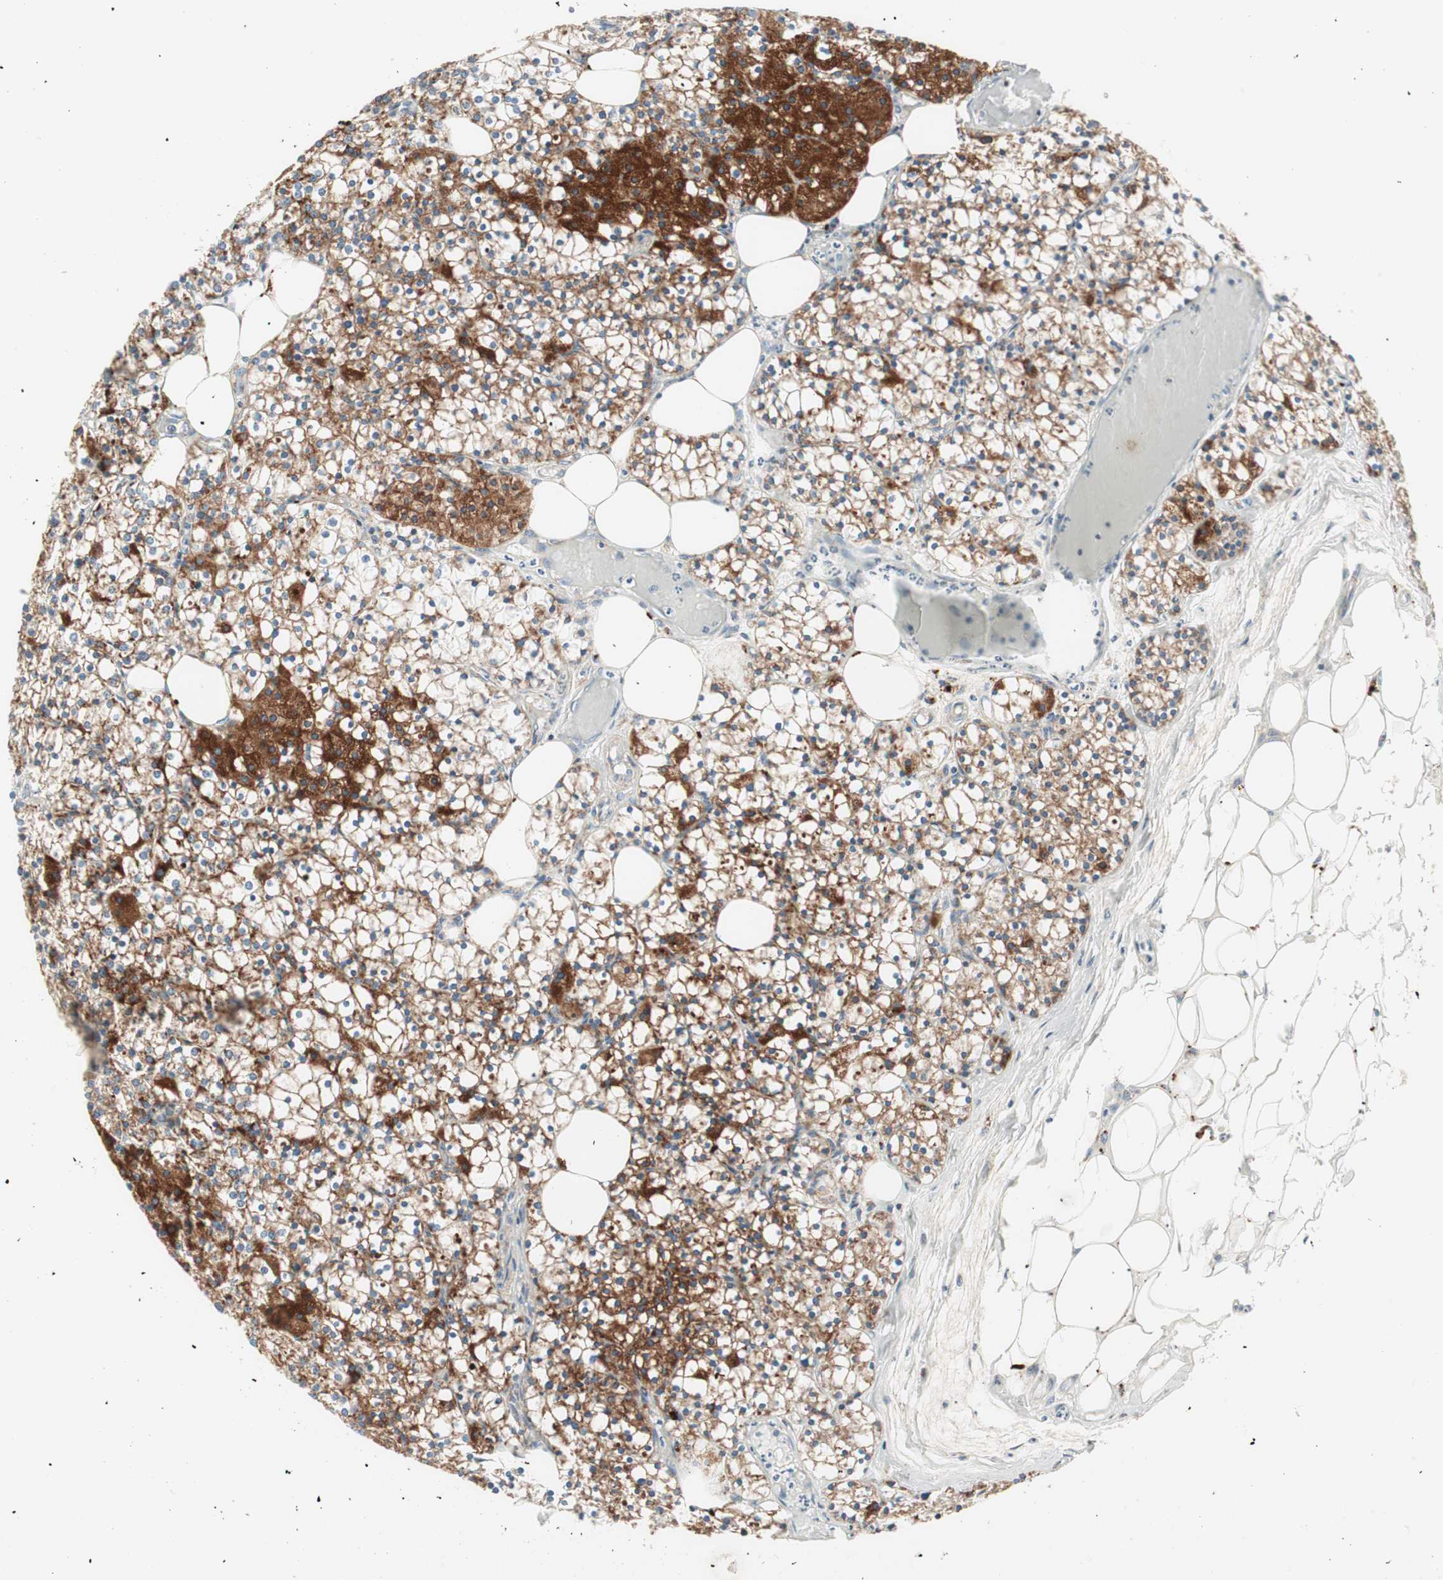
{"staining": {"intensity": "strong", "quantity": ">75%", "location": "cytoplasmic/membranous"}, "tissue": "parathyroid gland", "cell_type": "Glandular cells", "image_type": "normal", "snomed": [{"axis": "morphology", "description": "Normal tissue, NOS"}, {"axis": "topography", "description": "Parathyroid gland"}], "caption": "Brown immunohistochemical staining in unremarkable parathyroid gland reveals strong cytoplasmic/membranous staining in approximately >75% of glandular cells. (brown staining indicates protein expression, while blue staining denotes nuclei).", "gene": "TOMM20", "patient": {"sex": "female", "age": 63}}